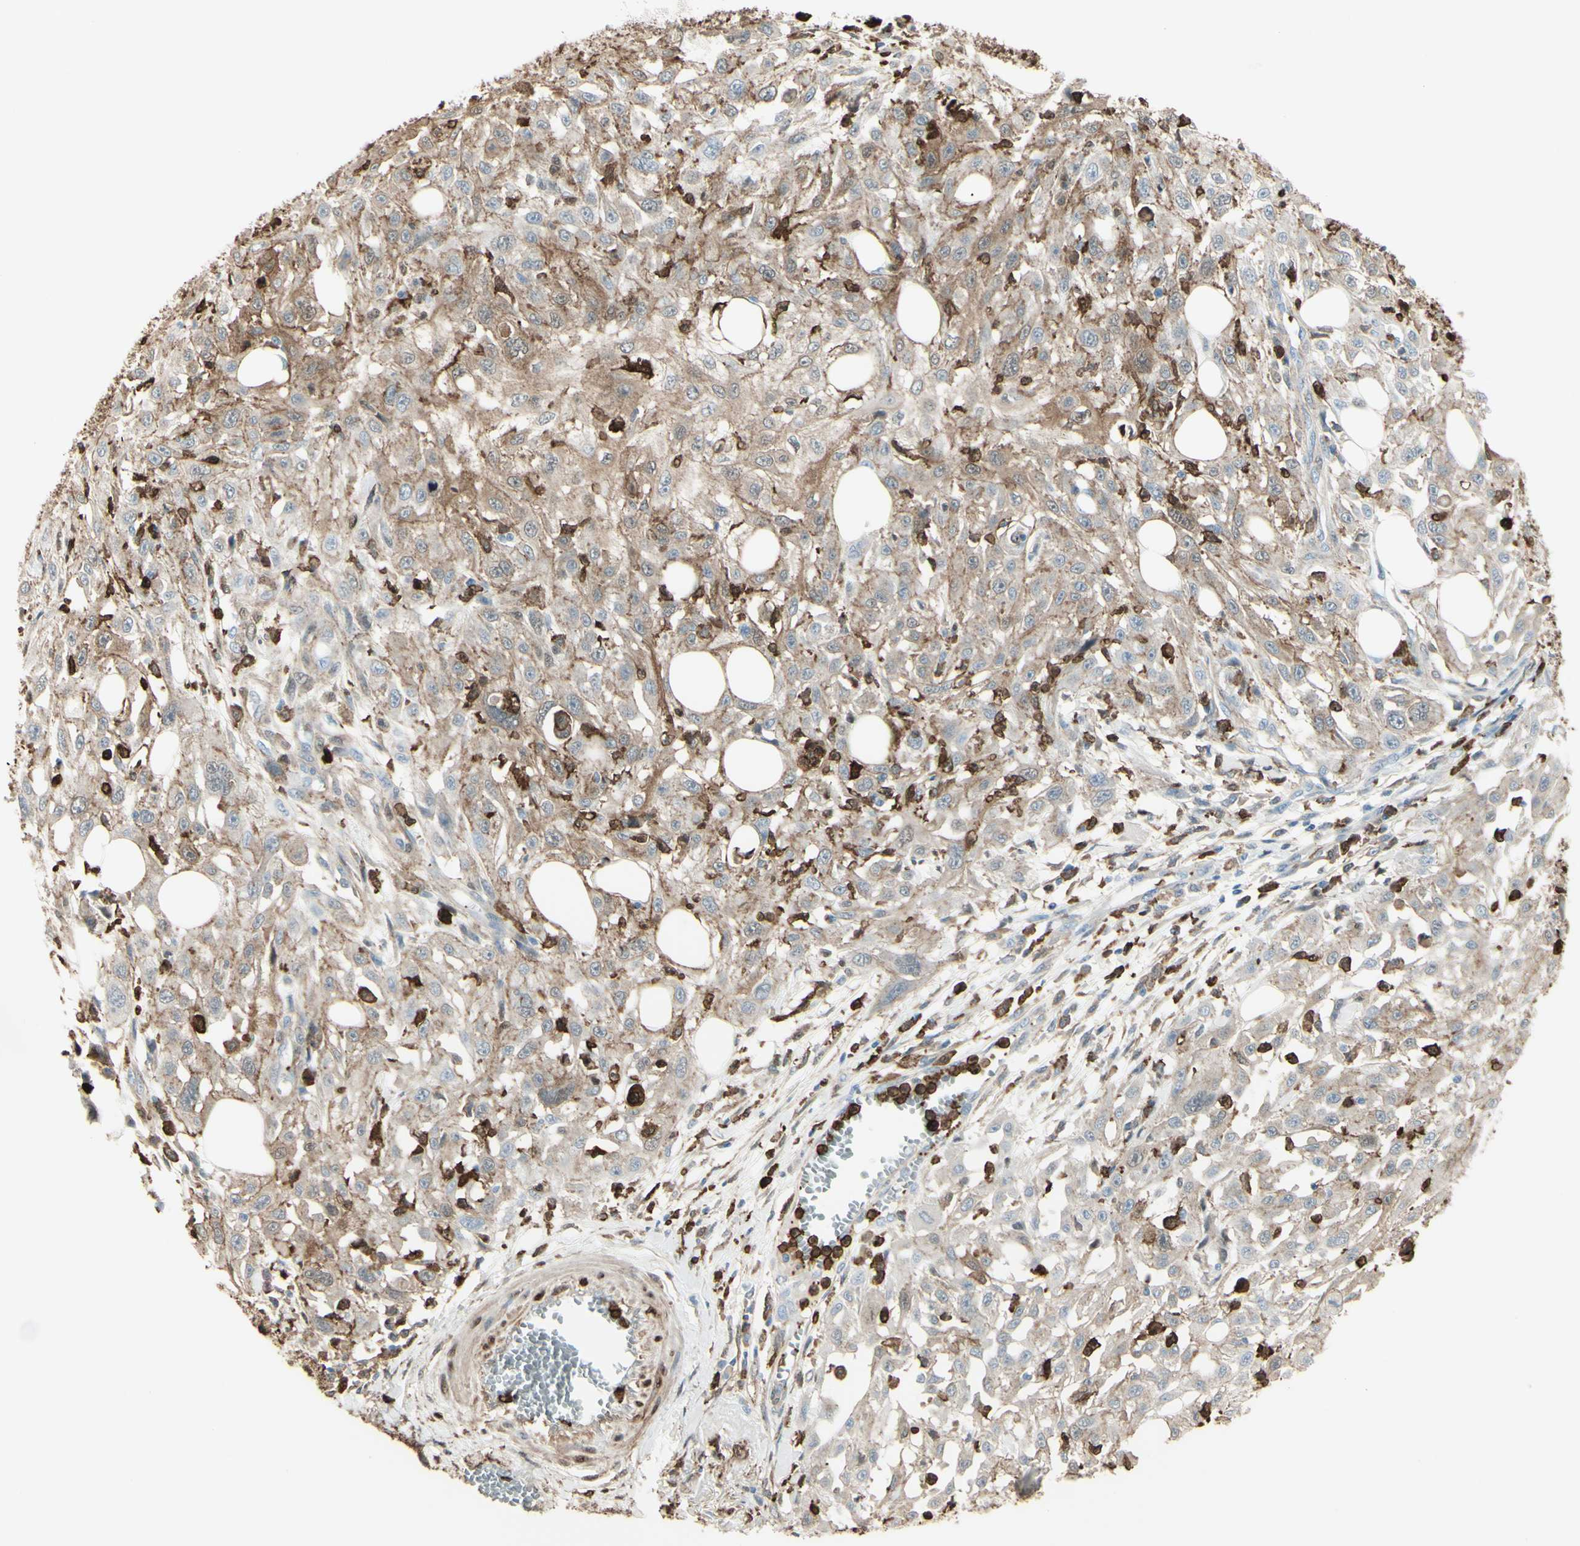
{"staining": {"intensity": "weak", "quantity": ">75%", "location": "cytoplasmic/membranous"}, "tissue": "skin cancer", "cell_type": "Tumor cells", "image_type": "cancer", "snomed": [{"axis": "morphology", "description": "Squamous cell carcinoma, NOS"}, {"axis": "topography", "description": "Skin"}], "caption": "Immunohistochemical staining of human skin cancer exhibits low levels of weak cytoplasmic/membranous protein positivity in approximately >75% of tumor cells.", "gene": "GSN", "patient": {"sex": "male", "age": 75}}